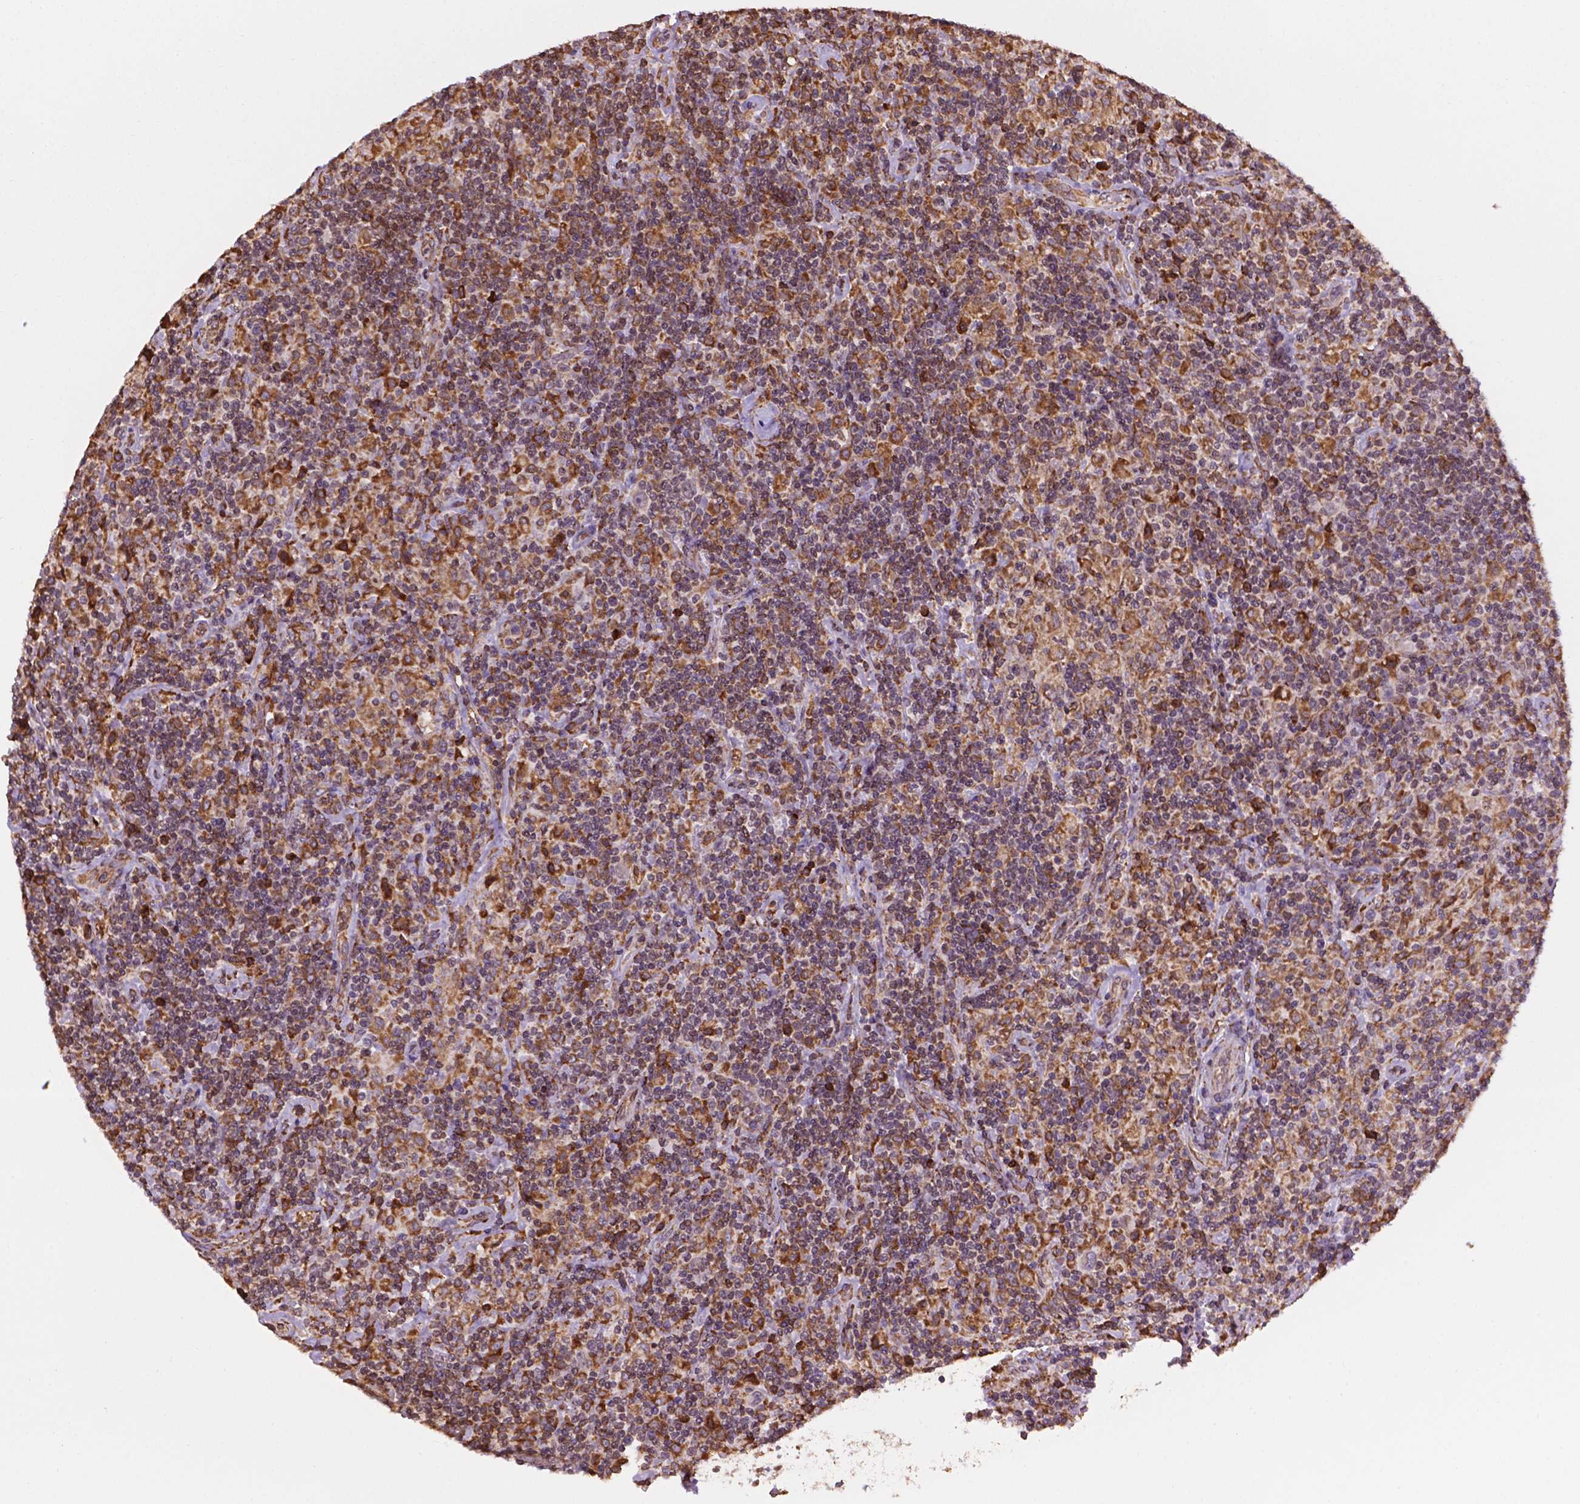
{"staining": {"intensity": "moderate", "quantity": ">75%", "location": "cytoplasmic/membranous"}, "tissue": "lymphoma", "cell_type": "Tumor cells", "image_type": "cancer", "snomed": [{"axis": "morphology", "description": "Hodgkin's disease, NOS"}, {"axis": "topography", "description": "Lymph node"}], "caption": "Brown immunohistochemical staining in Hodgkin's disease reveals moderate cytoplasmic/membranous positivity in about >75% of tumor cells.", "gene": "GANAB", "patient": {"sex": "male", "age": 70}}